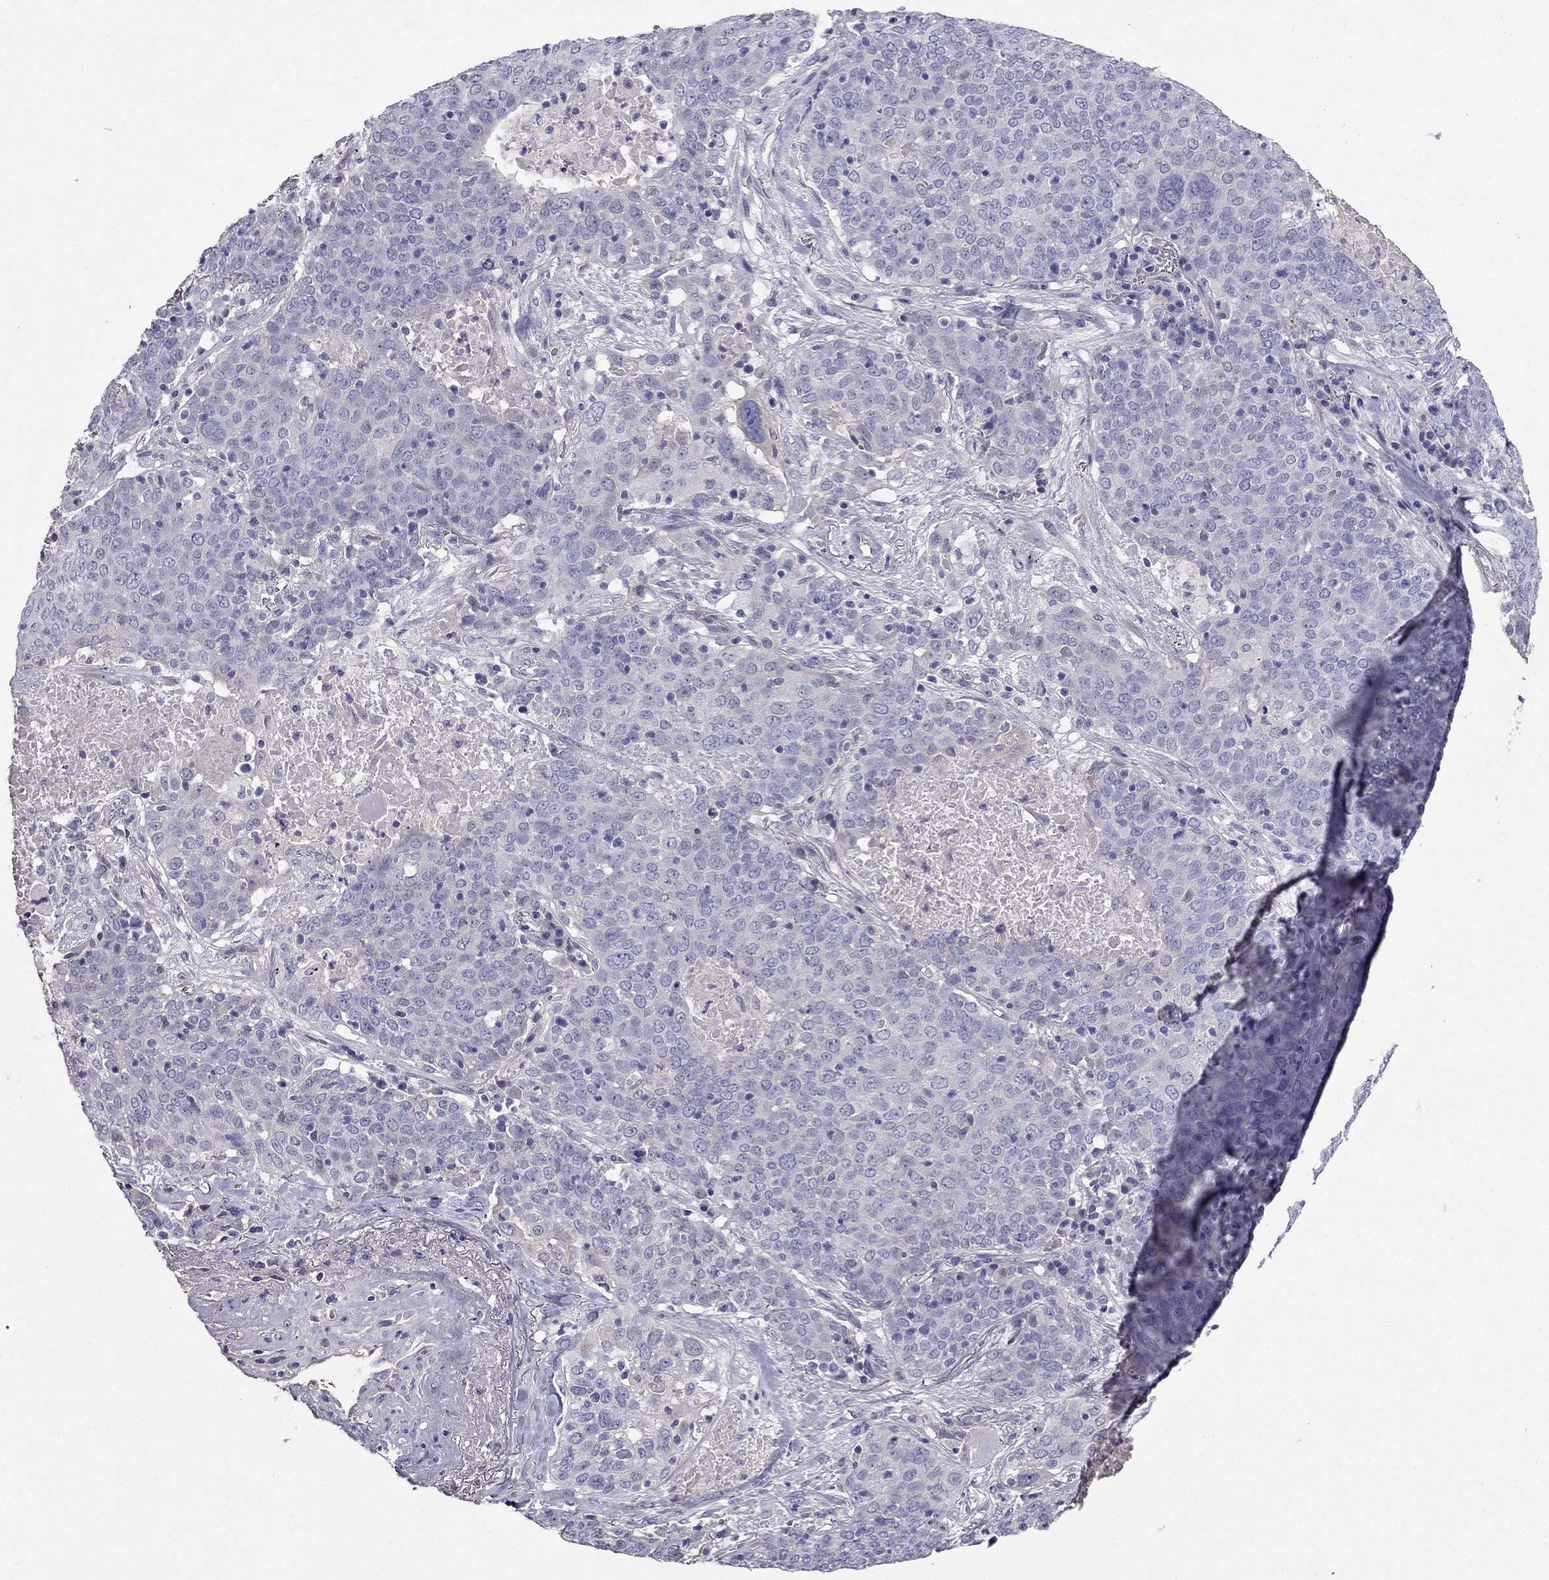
{"staining": {"intensity": "negative", "quantity": "none", "location": "none"}, "tissue": "lung cancer", "cell_type": "Tumor cells", "image_type": "cancer", "snomed": [{"axis": "morphology", "description": "Squamous cell carcinoma, NOS"}, {"axis": "topography", "description": "Lung"}], "caption": "Tumor cells show no significant expression in lung cancer (squamous cell carcinoma). (DAB immunohistochemistry (IHC) with hematoxylin counter stain).", "gene": "TBC1D21", "patient": {"sex": "male", "age": 82}}